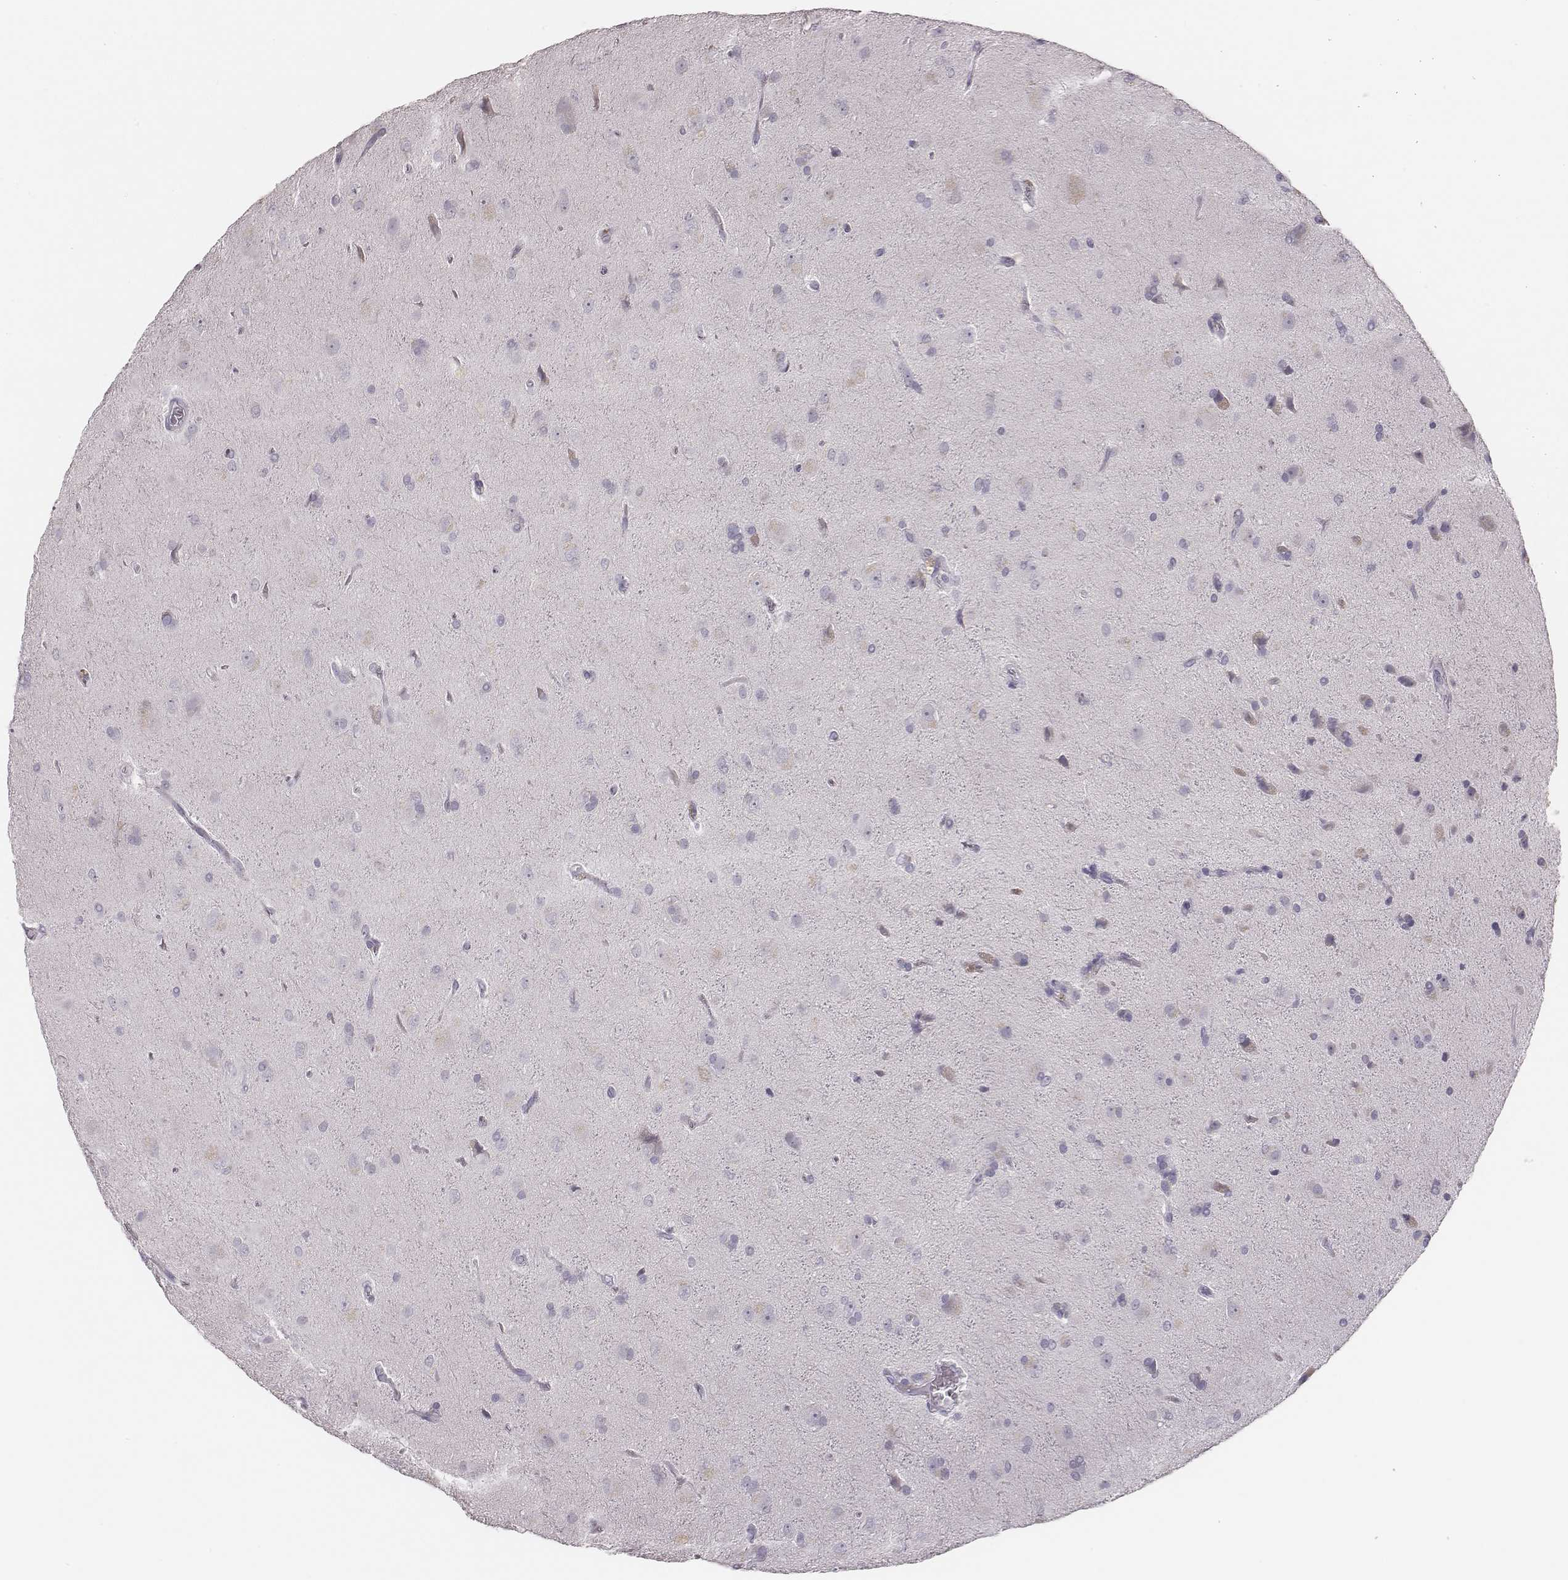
{"staining": {"intensity": "negative", "quantity": "none", "location": "none"}, "tissue": "glioma", "cell_type": "Tumor cells", "image_type": "cancer", "snomed": [{"axis": "morphology", "description": "Glioma, malignant, Low grade"}, {"axis": "topography", "description": "Brain"}], "caption": "Immunohistochemistry (IHC) photomicrograph of neoplastic tissue: human glioma stained with DAB (3,3'-diaminobenzidine) exhibits no significant protein positivity in tumor cells.", "gene": "ADGRF4", "patient": {"sex": "male", "age": 58}}